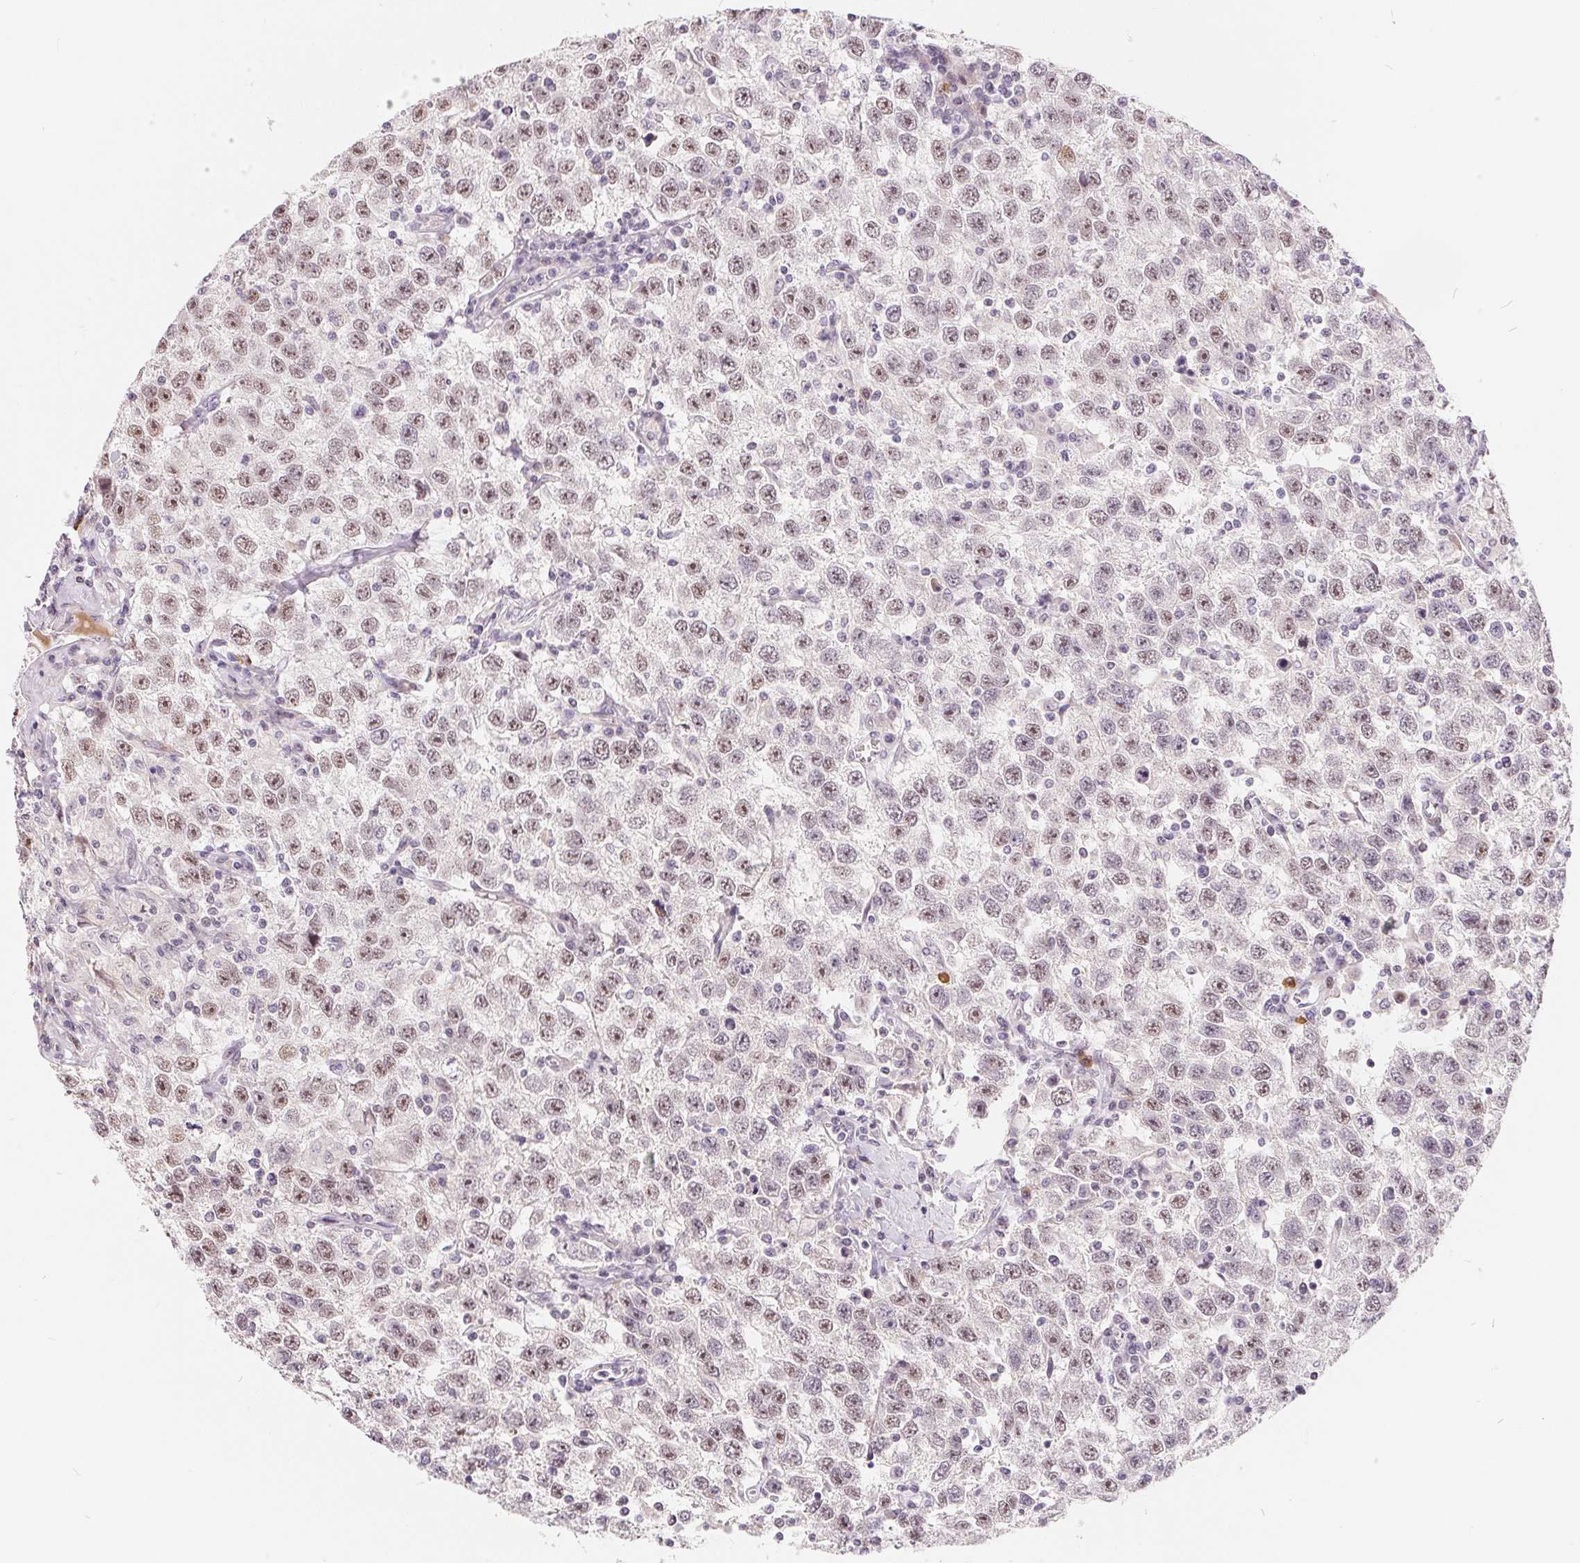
{"staining": {"intensity": "moderate", "quantity": ">75%", "location": "nuclear"}, "tissue": "testis cancer", "cell_type": "Tumor cells", "image_type": "cancer", "snomed": [{"axis": "morphology", "description": "Seminoma, NOS"}, {"axis": "topography", "description": "Testis"}], "caption": "Brown immunohistochemical staining in human testis seminoma displays moderate nuclear expression in approximately >75% of tumor cells. (brown staining indicates protein expression, while blue staining denotes nuclei).", "gene": "NRG2", "patient": {"sex": "male", "age": 41}}